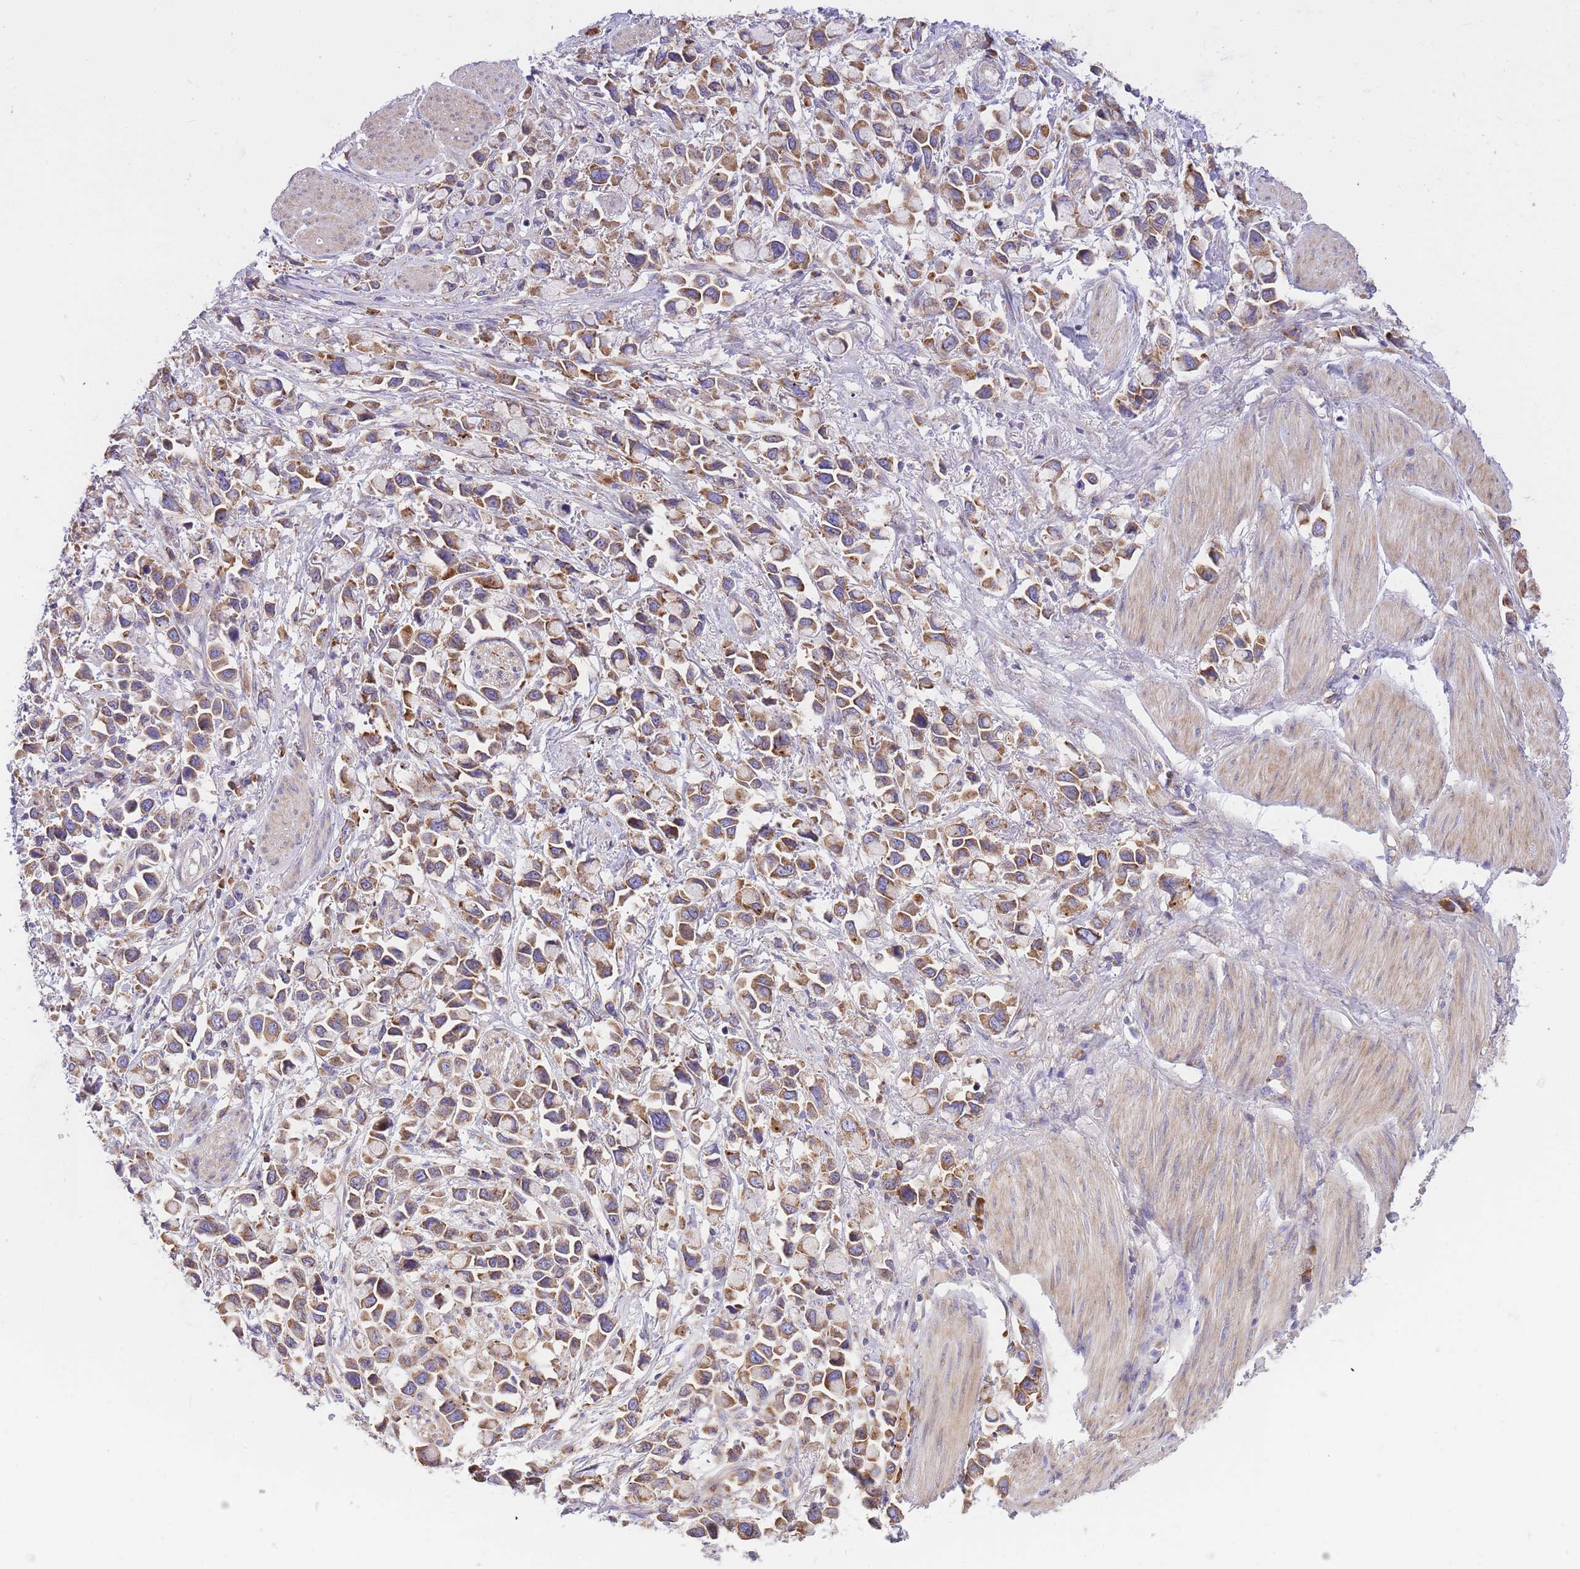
{"staining": {"intensity": "moderate", "quantity": ">75%", "location": "cytoplasmic/membranous"}, "tissue": "stomach cancer", "cell_type": "Tumor cells", "image_type": "cancer", "snomed": [{"axis": "morphology", "description": "Adenocarcinoma, NOS"}, {"axis": "topography", "description": "Stomach"}], "caption": "Brown immunohistochemical staining in stomach adenocarcinoma demonstrates moderate cytoplasmic/membranous staining in approximately >75% of tumor cells.", "gene": "GBP7", "patient": {"sex": "female", "age": 81}}